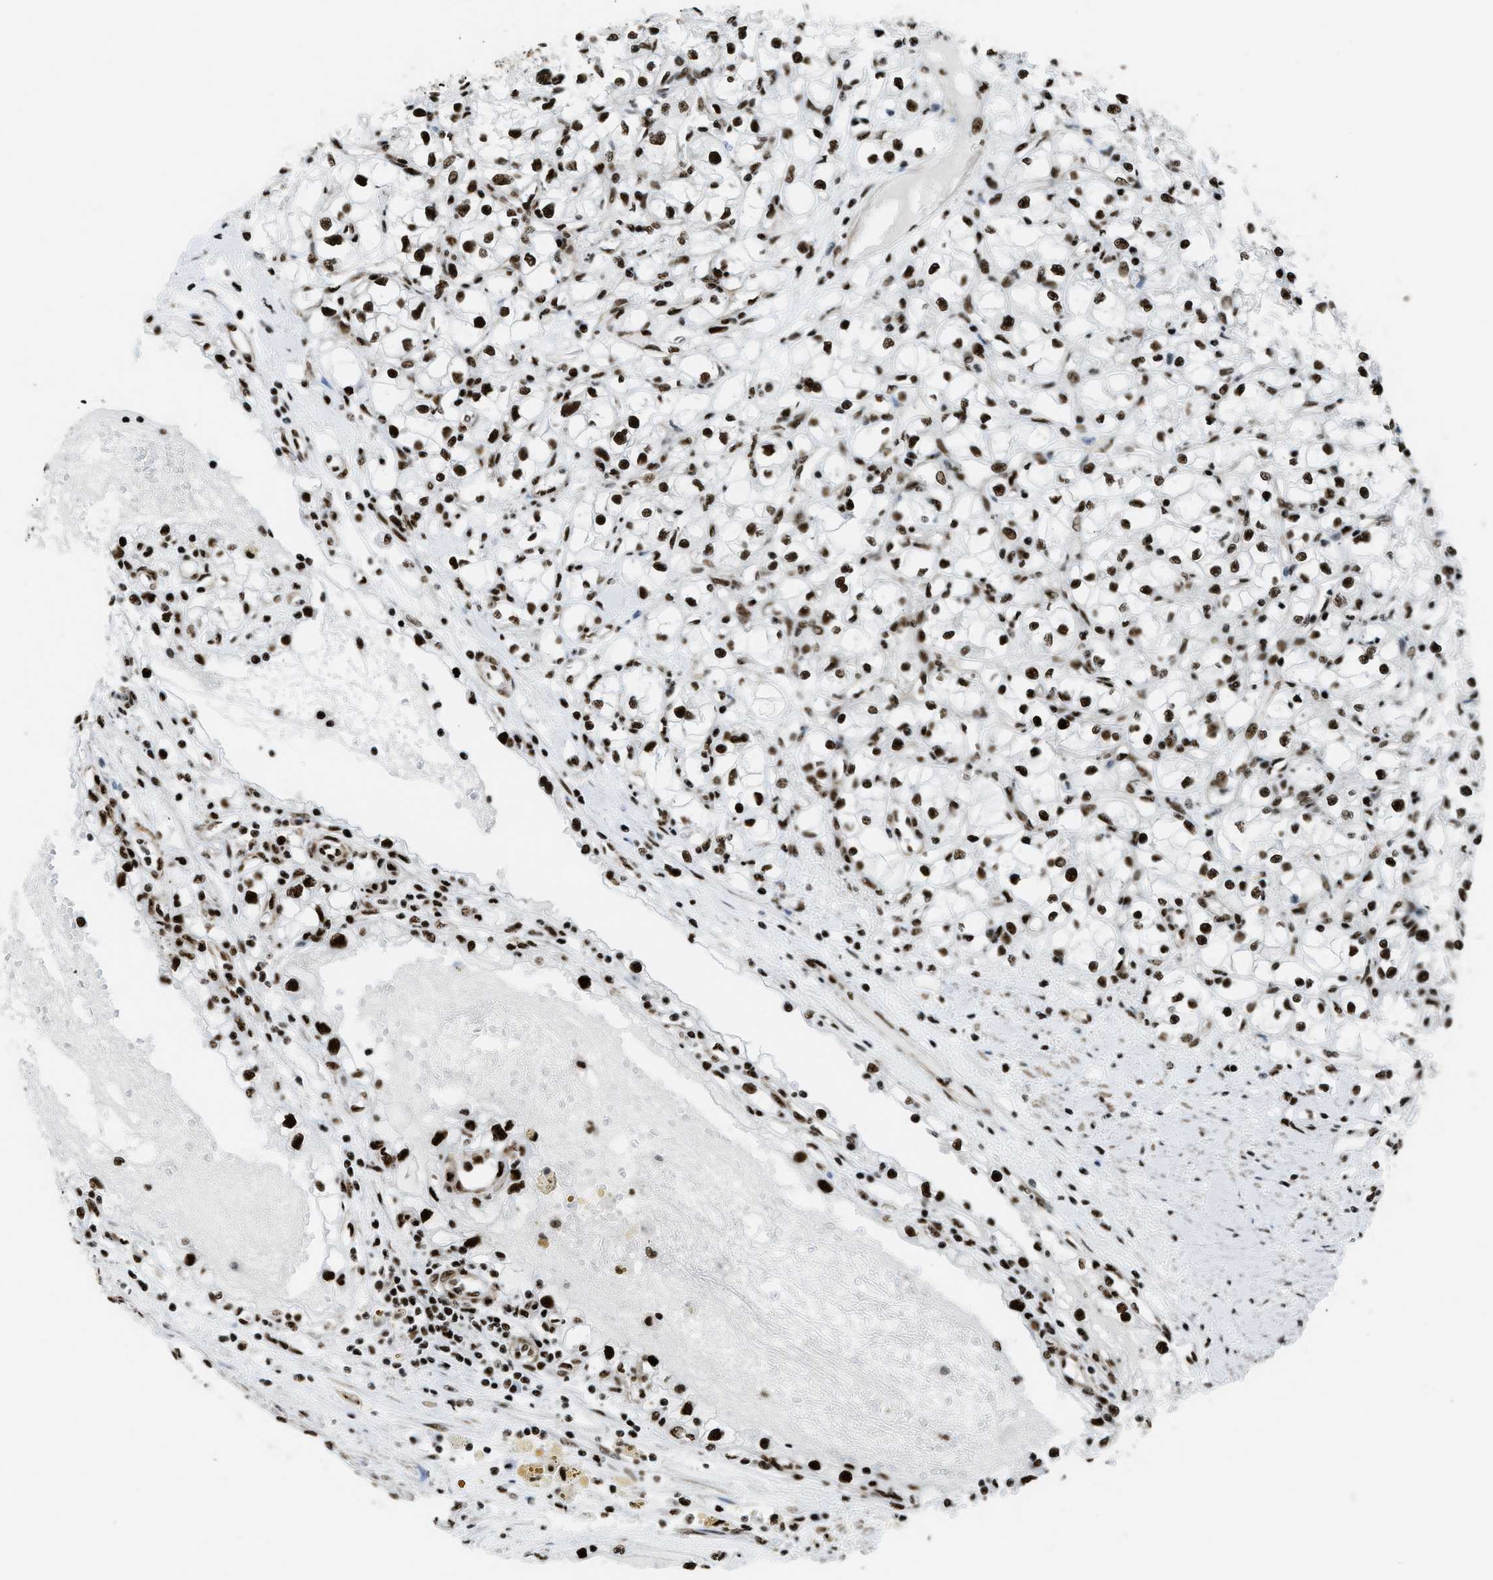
{"staining": {"intensity": "strong", "quantity": ">75%", "location": "nuclear"}, "tissue": "renal cancer", "cell_type": "Tumor cells", "image_type": "cancer", "snomed": [{"axis": "morphology", "description": "Adenocarcinoma, NOS"}, {"axis": "topography", "description": "Kidney"}], "caption": "This image displays IHC staining of renal cancer, with high strong nuclear positivity in about >75% of tumor cells.", "gene": "ZNF207", "patient": {"sex": "male", "age": 56}}